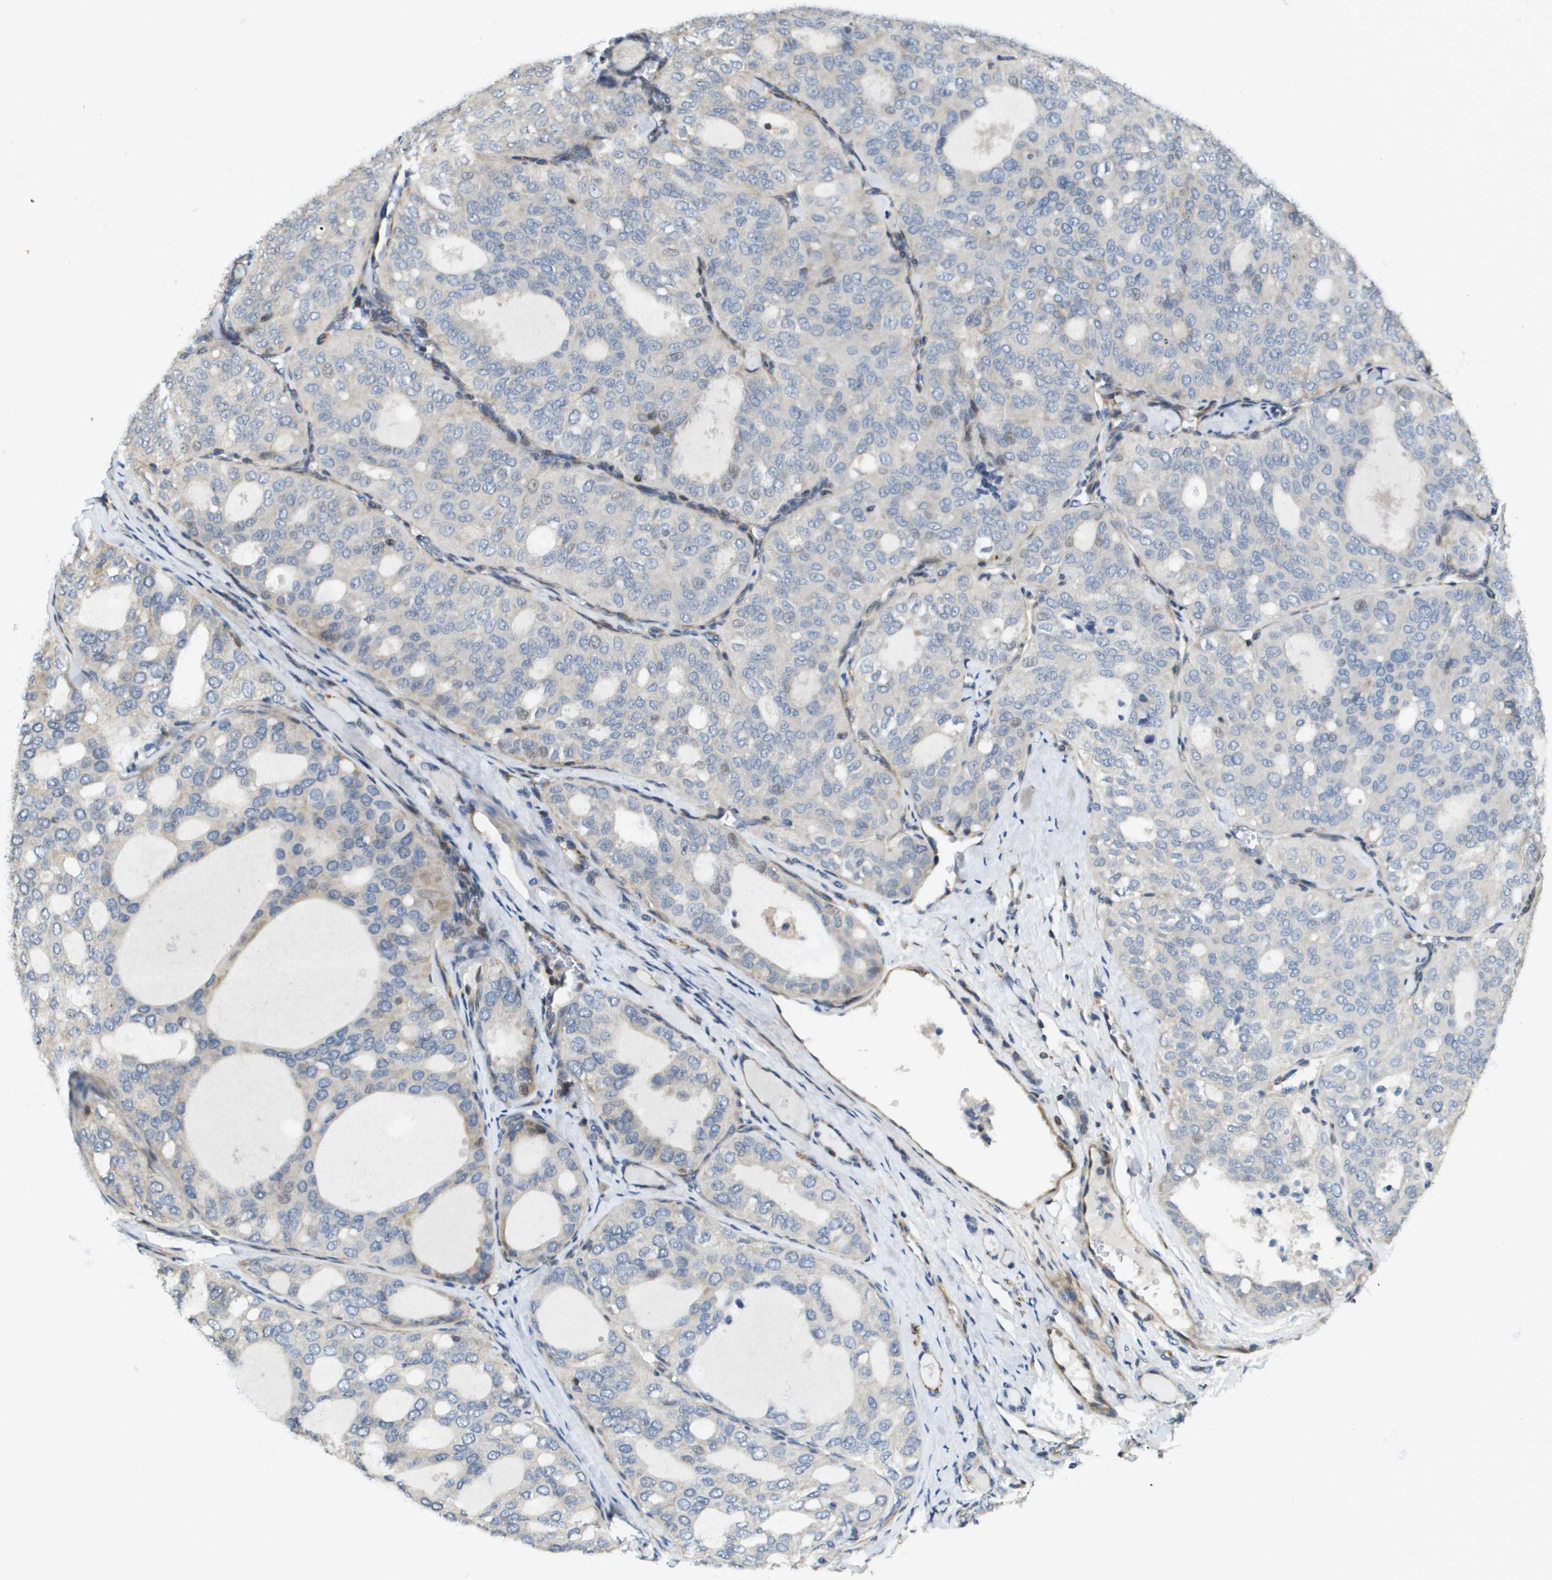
{"staining": {"intensity": "weak", "quantity": "<25%", "location": "nuclear"}, "tissue": "thyroid cancer", "cell_type": "Tumor cells", "image_type": "cancer", "snomed": [{"axis": "morphology", "description": "Follicular adenoma carcinoma, NOS"}, {"axis": "topography", "description": "Thyroid gland"}], "caption": "Thyroid cancer stained for a protein using IHC shows no expression tumor cells.", "gene": "SCN4B", "patient": {"sex": "male", "age": 75}}